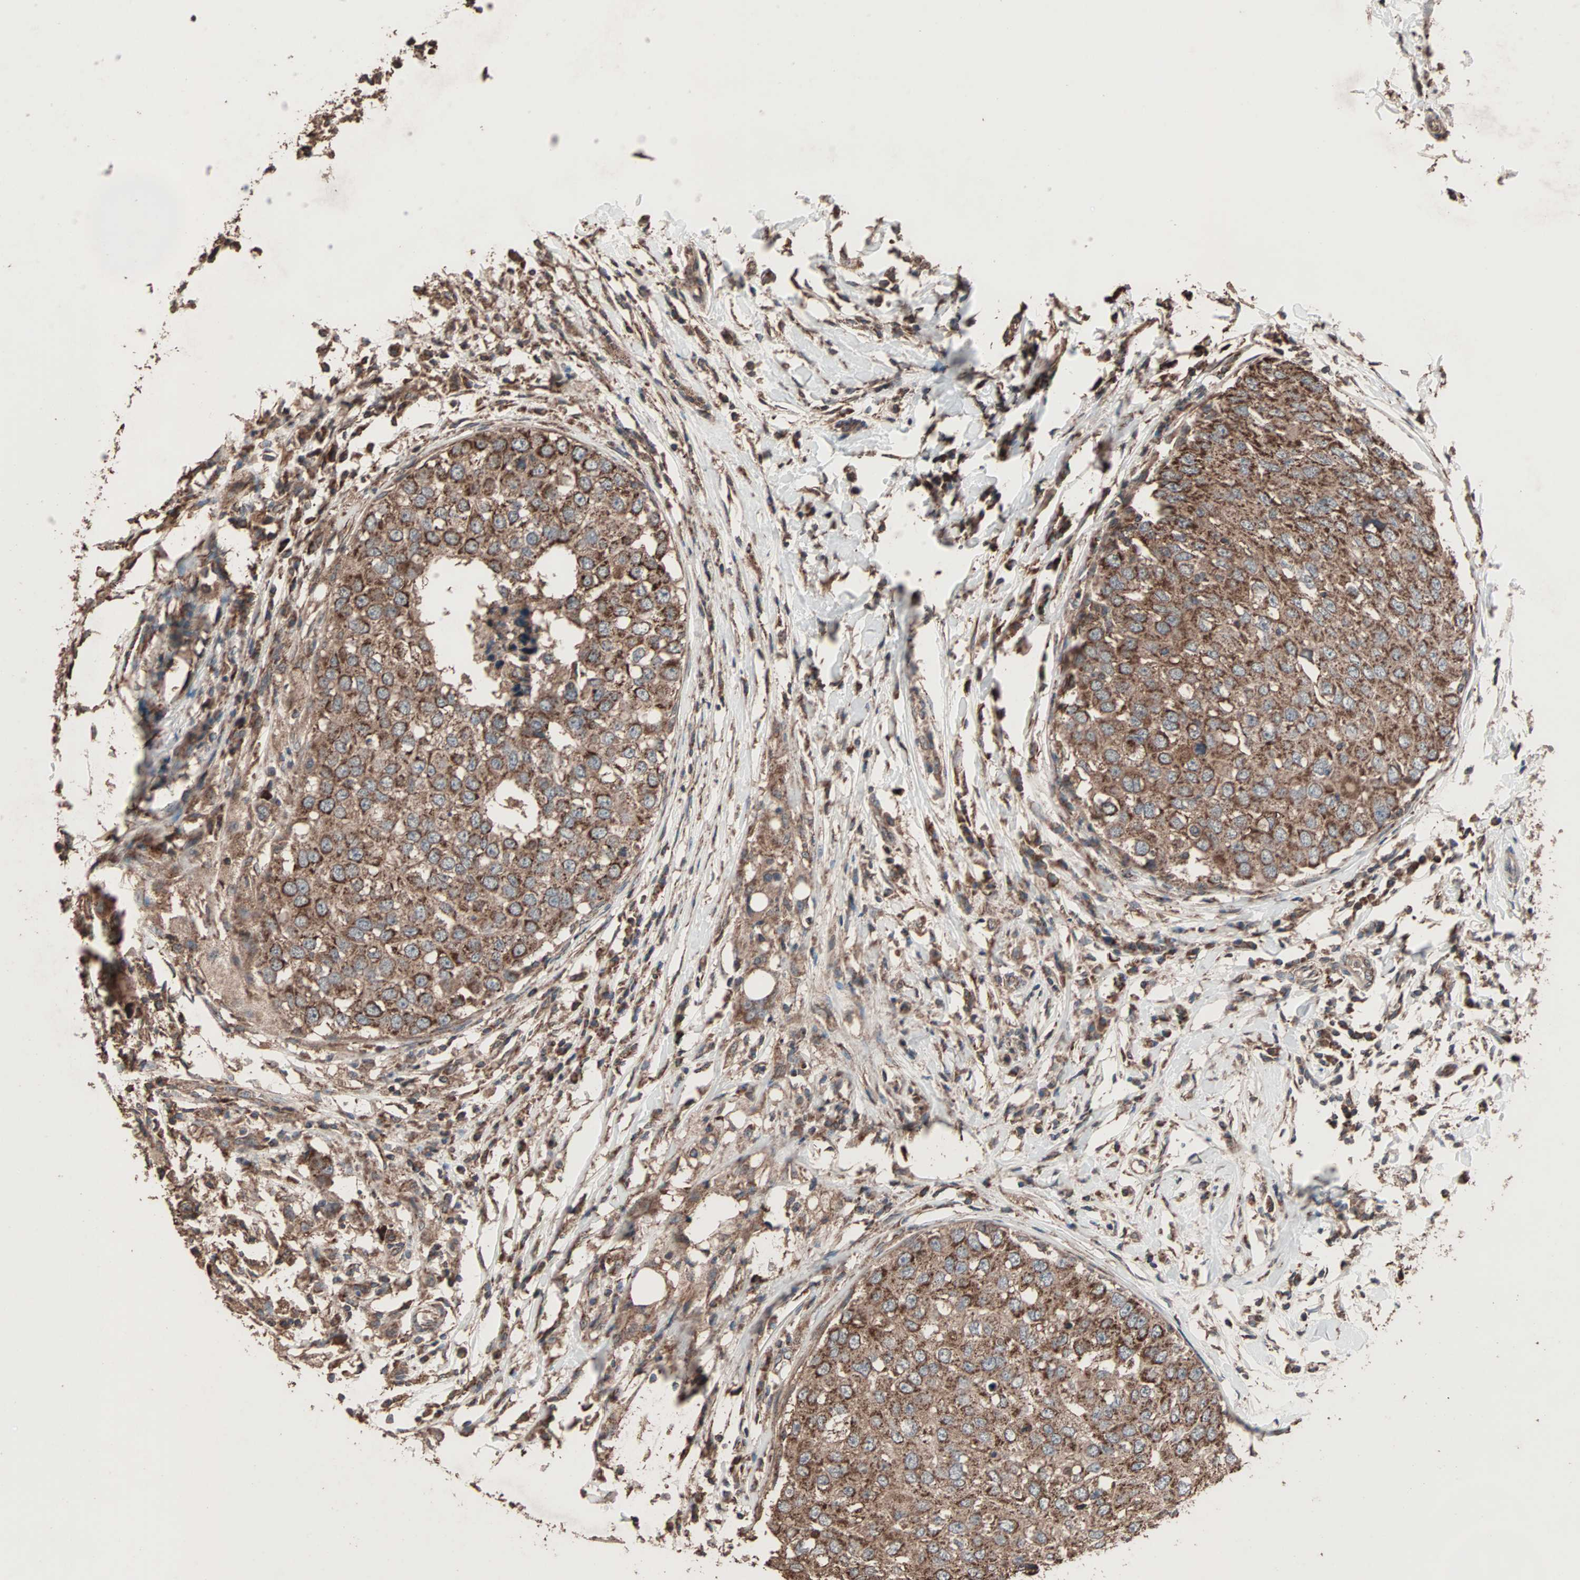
{"staining": {"intensity": "strong", "quantity": ">75%", "location": "cytoplasmic/membranous"}, "tissue": "breast cancer", "cell_type": "Tumor cells", "image_type": "cancer", "snomed": [{"axis": "morphology", "description": "Duct carcinoma"}, {"axis": "topography", "description": "Breast"}], "caption": "High-magnification brightfield microscopy of breast cancer (invasive ductal carcinoma) stained with DAB (brown) and counterstained with hematoxylin (blue). tumor cells exhibit strong cytoplasmic/membranous positivity is seen in about>75% of cells.", "gene": "MRPL2", "patient": {"sex": "female", "age": 27}}